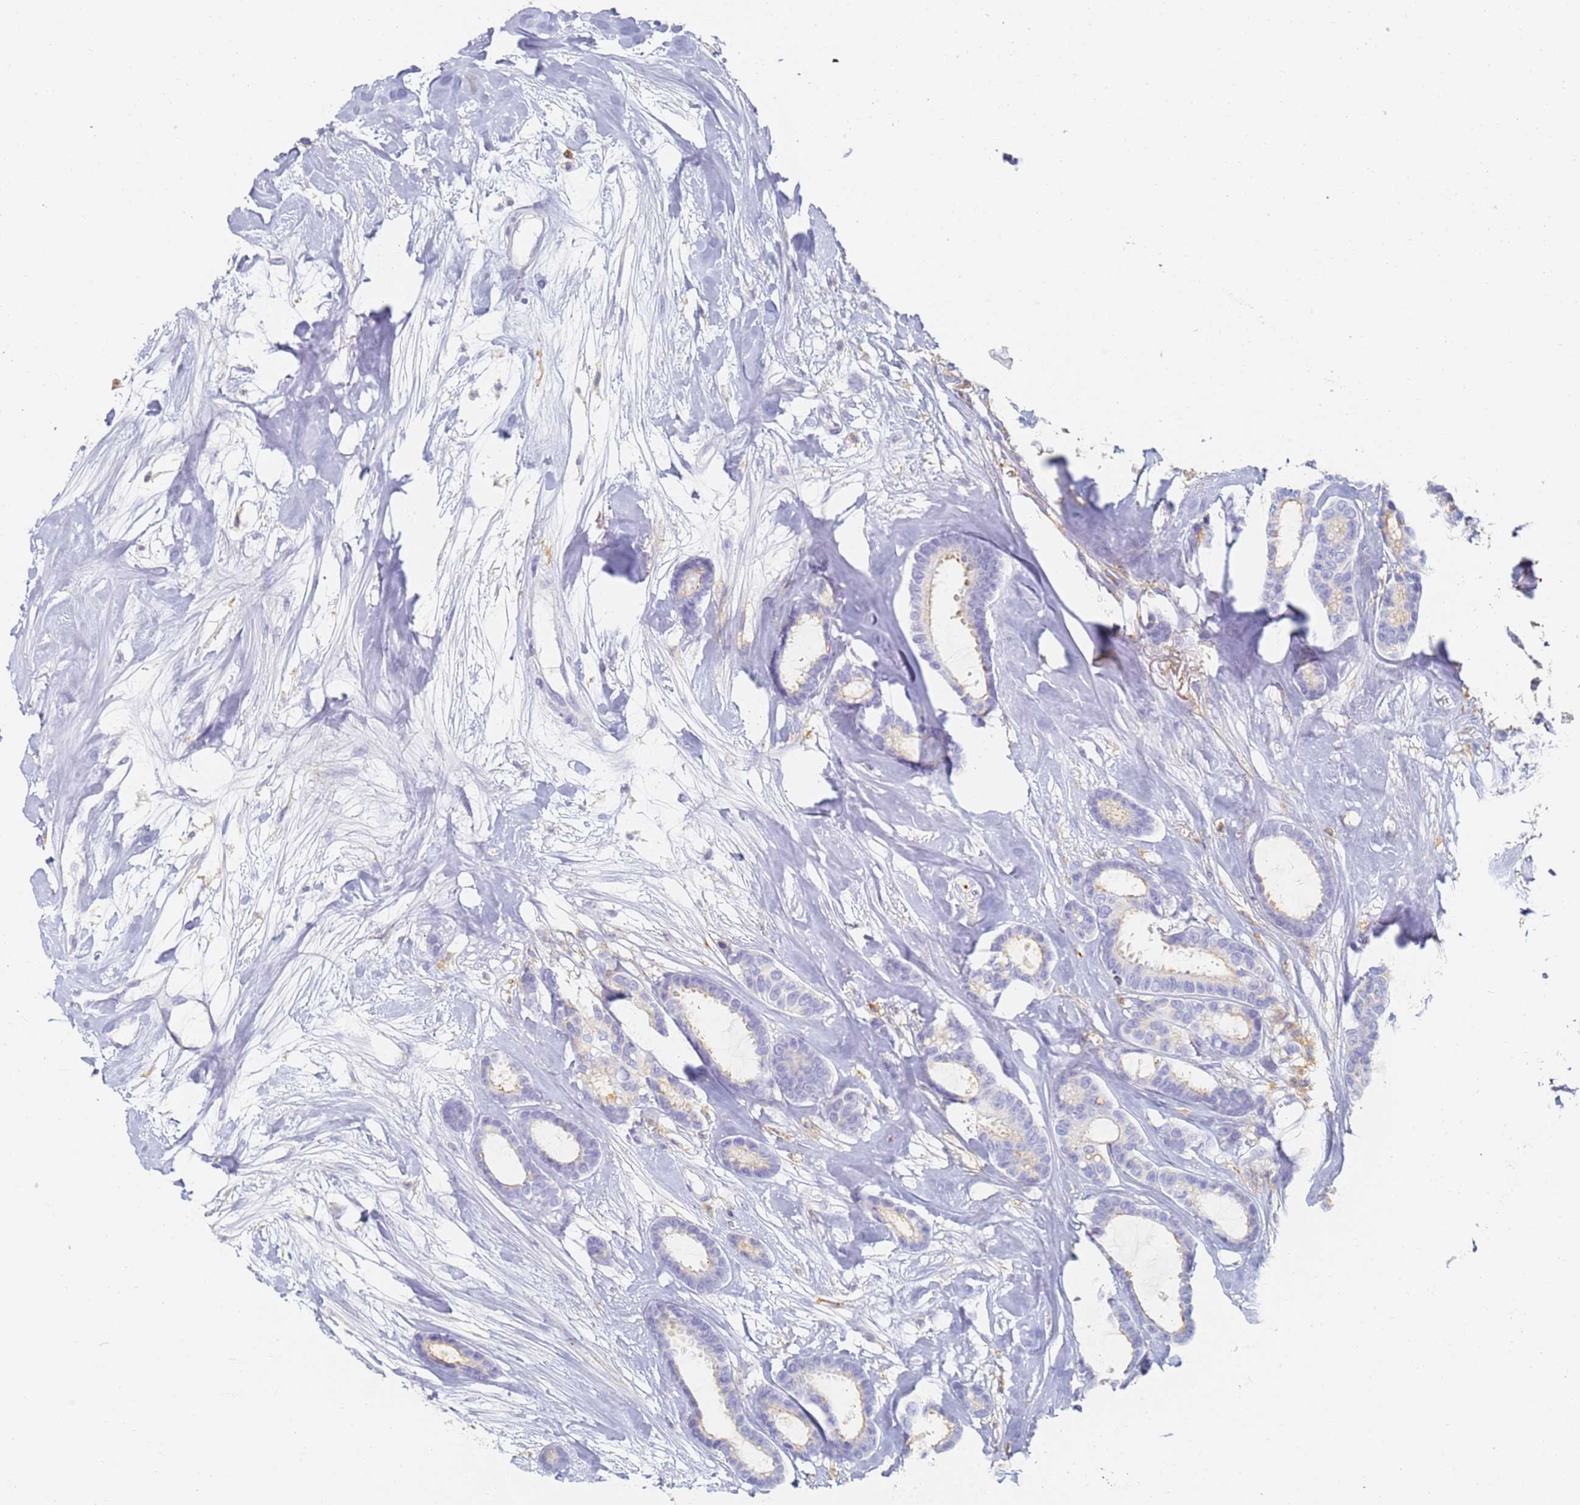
{"staining": {"intensity": "negative", "quantity": "none", "location": "none"}, "tissue": "breast cancer", "cell_type": "Tumor cells", "image_type": "cancer", "snomed": [{"axis": "morphology", "description": "Duct carcinoma"}, {"axis": "topography", "description": "Breast"}], "caption": "Protein analysis of intraductal carcinoma (breast) displays no significant expression in tumor cells.", "gene": "BIN2", "patient": {"sex": "female", "age": 87}}